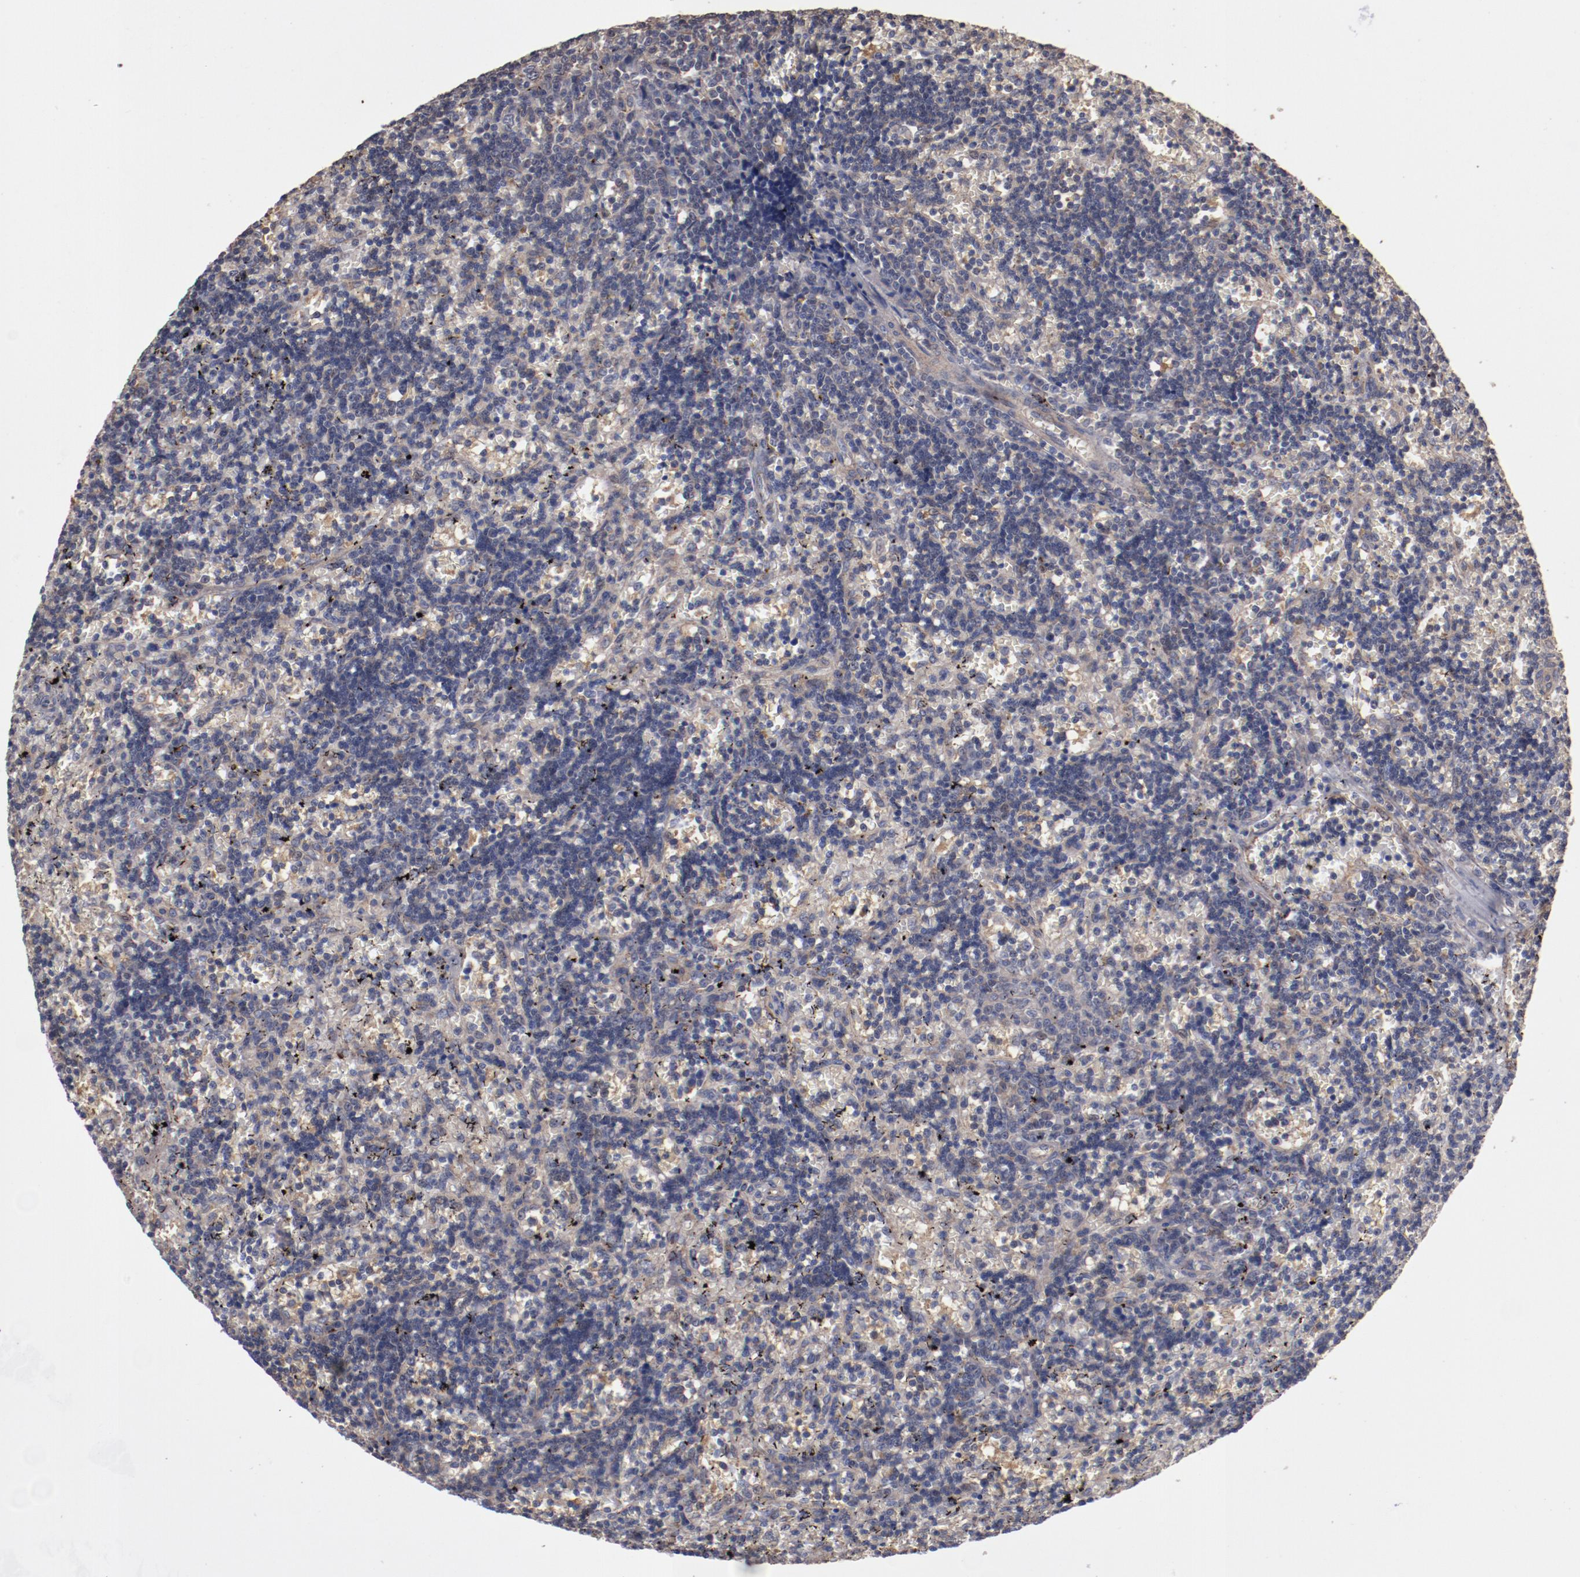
{"staining": {"intensity": "weak", "quantity": "<25%", "location": "cytoplasmic/membranous"}, "tissue": "lymphoma", "cell_type": "Tumor cells", "image_type": "cancer", "snomed": [{"axis": "morphology", "description": "Malignant lymphoma, non-Hodgkin's type, Low grade"}, {"axis": "topography", "description": "Spleen"}], "caption": "This is an immunohistochemistry (IHC) photomicrograph of human malignant lymphoma, non-Hodgkin's type (low-grade). There is no expression in tumor cells.", "gene": "DIPK2B", "patient": {"sex": "male", "age": 60}}